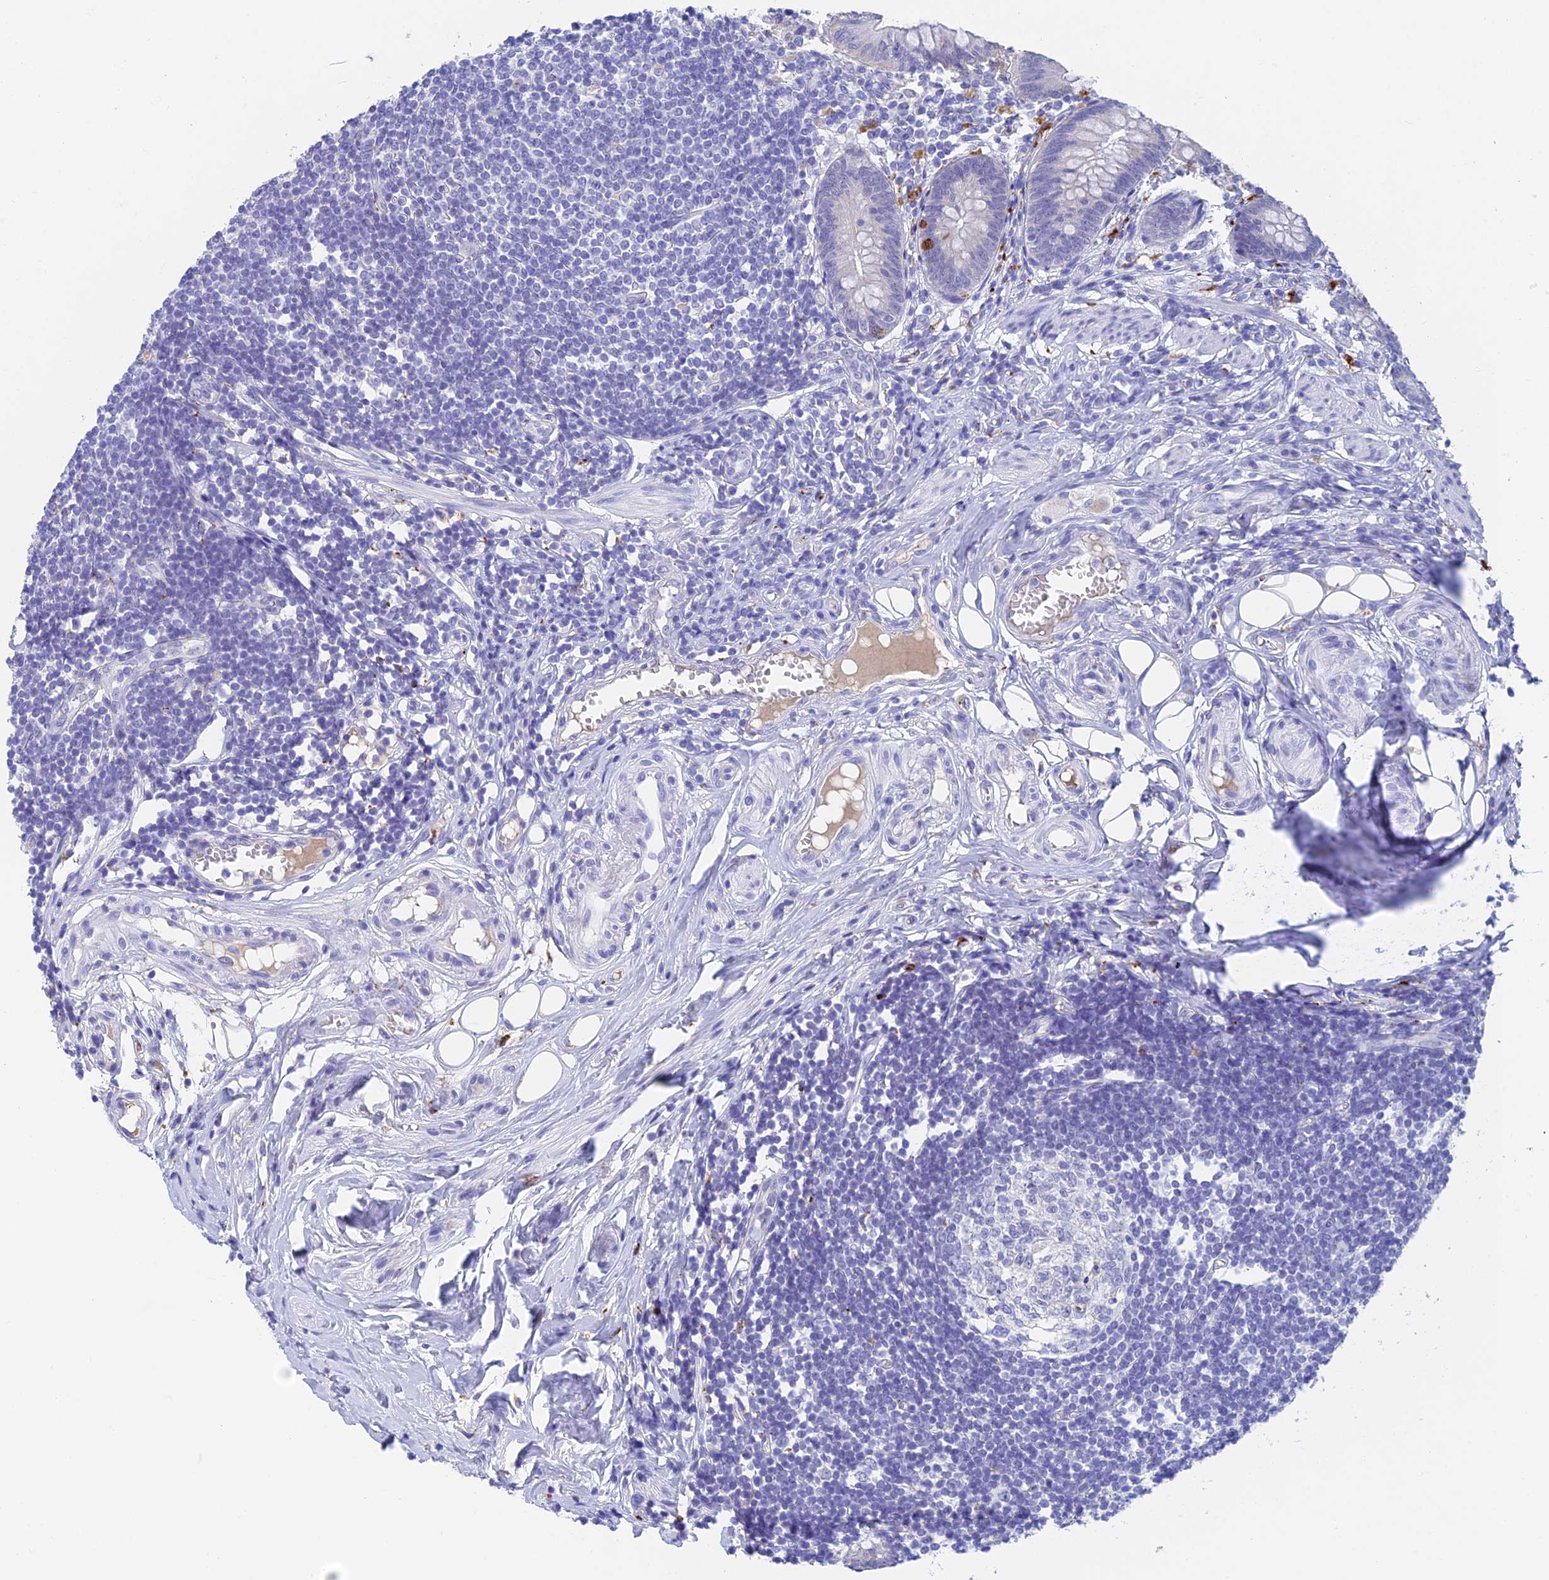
{"staining": {"intensity": "negative", "quantity": "none", "location": "none"}, "tissue": "appendix", "cell_type": "Glandular cells", "image_type": "normal", "snomed": [{"axis": "morphology", "description": "Normal tissue, NOS"}, {"axis": "topography", "description": "Appendix"}], "caption": "Appendix stained for a protein using IHC shows no expression glandular cells.", "gene": "ADAMTS13", "patient": {"sex": "female", "age": 62}}